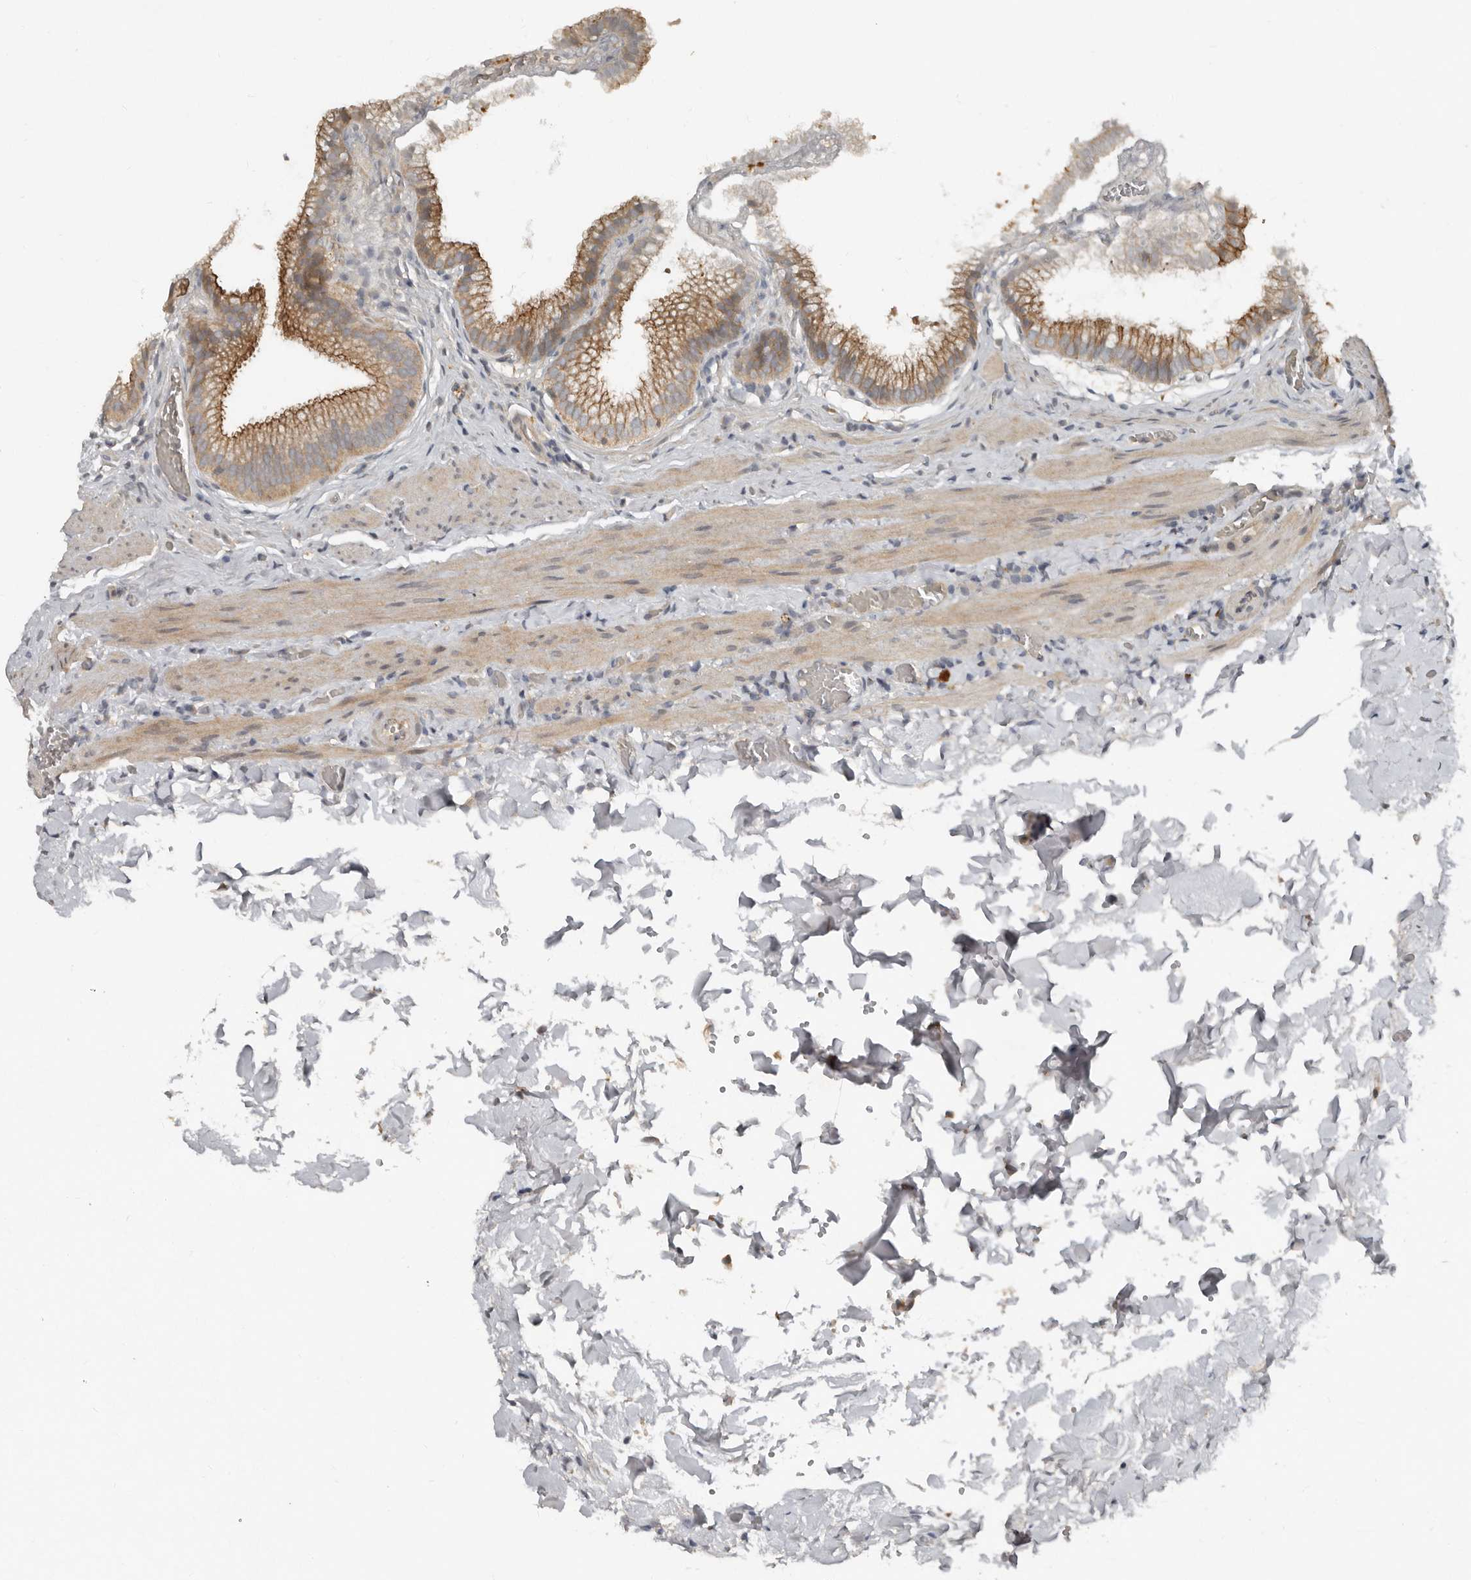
{"staining": {"intensity": "moderate", "quantity": ">75%", "location": "cytoplasmic/membranous"}, "tissue": "gallbladder", "cell_type": "Glandular cells", "image_type": "normal", "snomed": [{"axis": "morphology", "description": "Normal tissue, NOS"}, {"axis": "topography", "description": "Gallbladder"}], "caption": "High-magnification brightfield microscopy of normal gallbladder stained with DAB (3,3'-diaminobenzidine) (brown) and counterstained with hematoxylin (blue). glandular cells exhibit moderate cytoplasmic/membranous expression is present in about>75% of cells.", "gene": "TEAD3", "patient": {"sex": "male", "age": 38}}